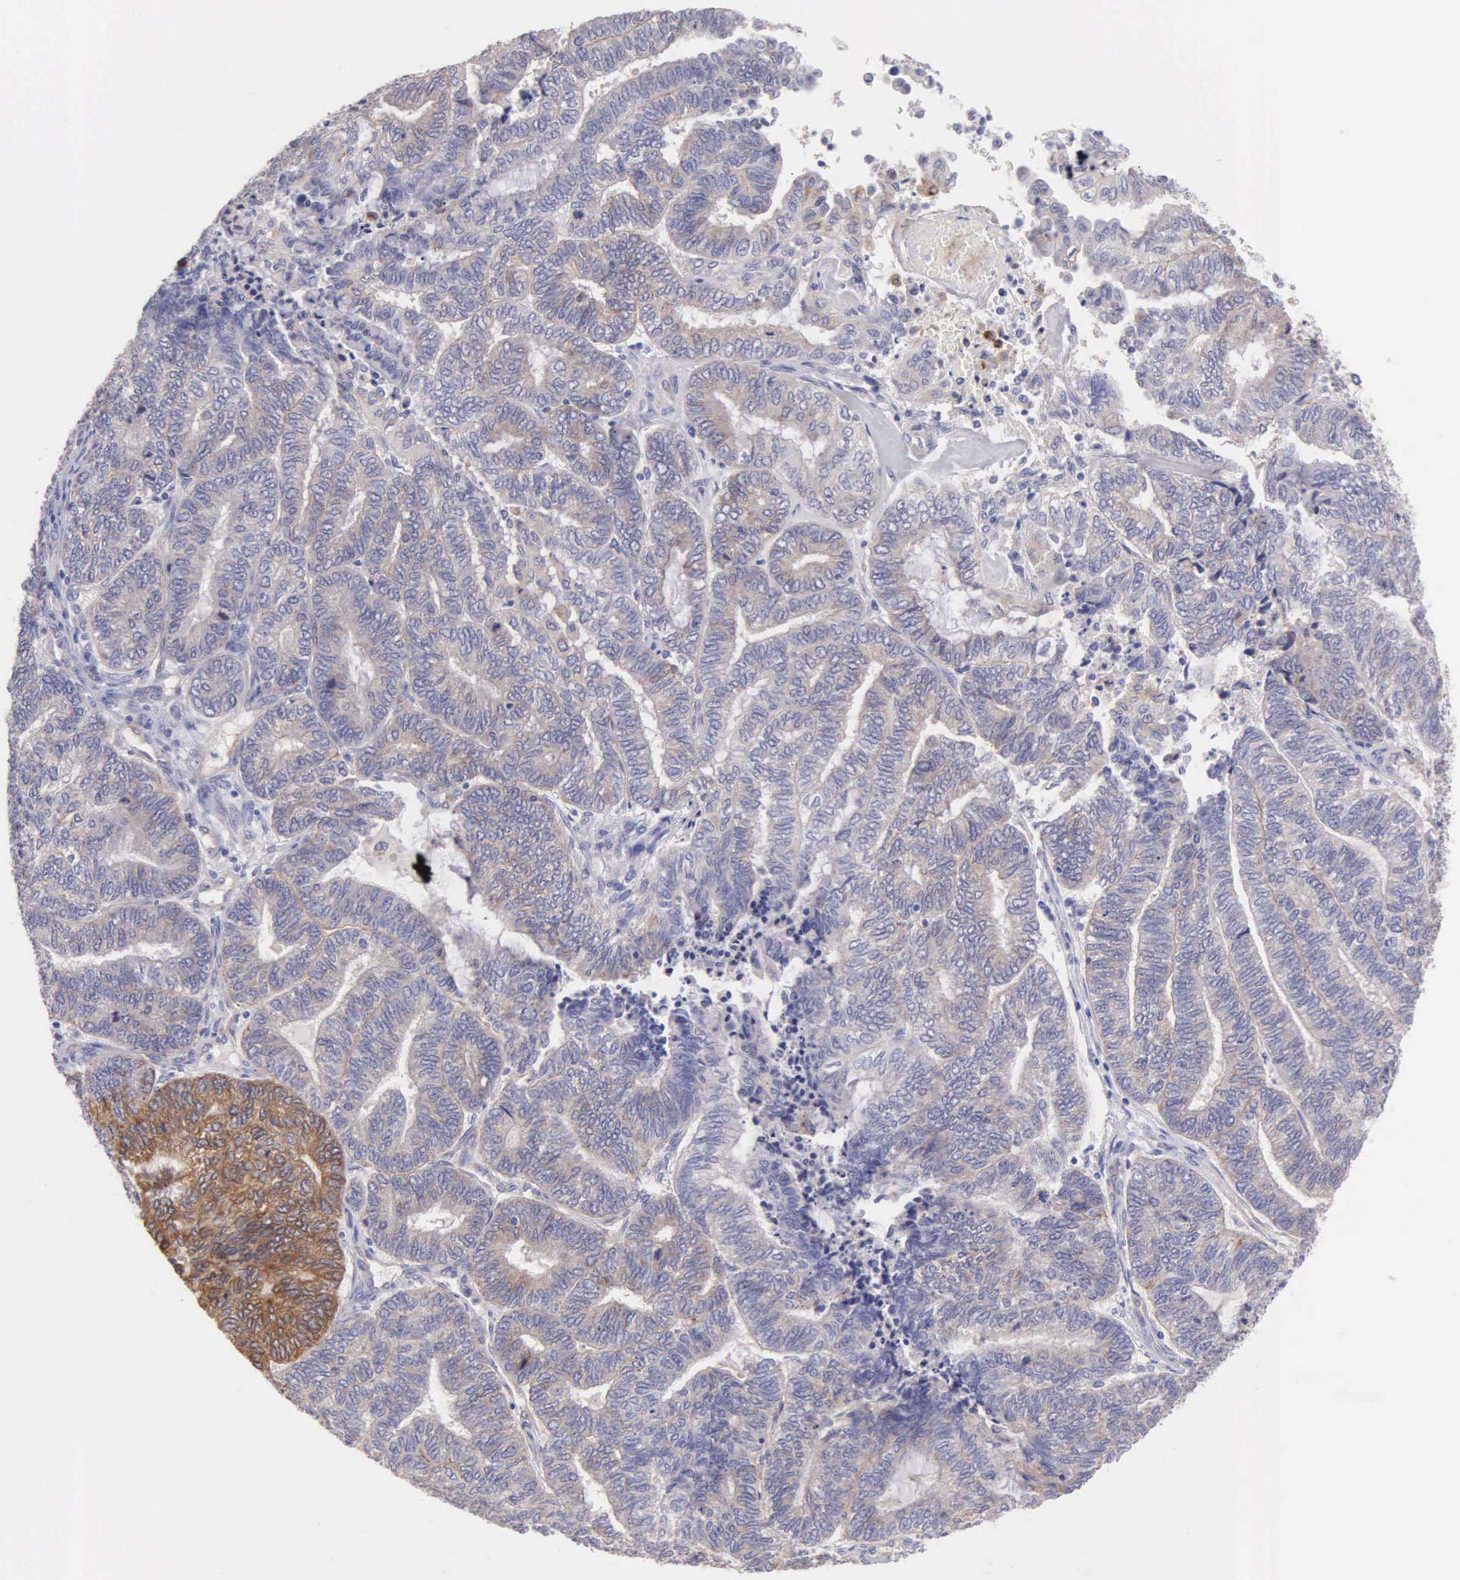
{"staining": {"intensity": "weak", "quantity": "25%-75%", "location": "cytoplasmic/membranous"}, "tissue": "endometrial cancer", "cell_type": "Tumor cells", "image_type": "cancer", "snomed": [{"axis": "morphology", "description": "Adenocarcinoma, NOS"}, {"axis": "topography", "description": "Uterus"}, {"axis": "topography", "description": "Endometrium"}], "caption": "The photomicrograph reveals a brown stain indicating the presence of a protein in the cytoplasmic/membranous of tumor cells in endometrial cancer (adenocarcinoma).", "gene": "APP", "patient": {"sex": "female", "age": 70}}